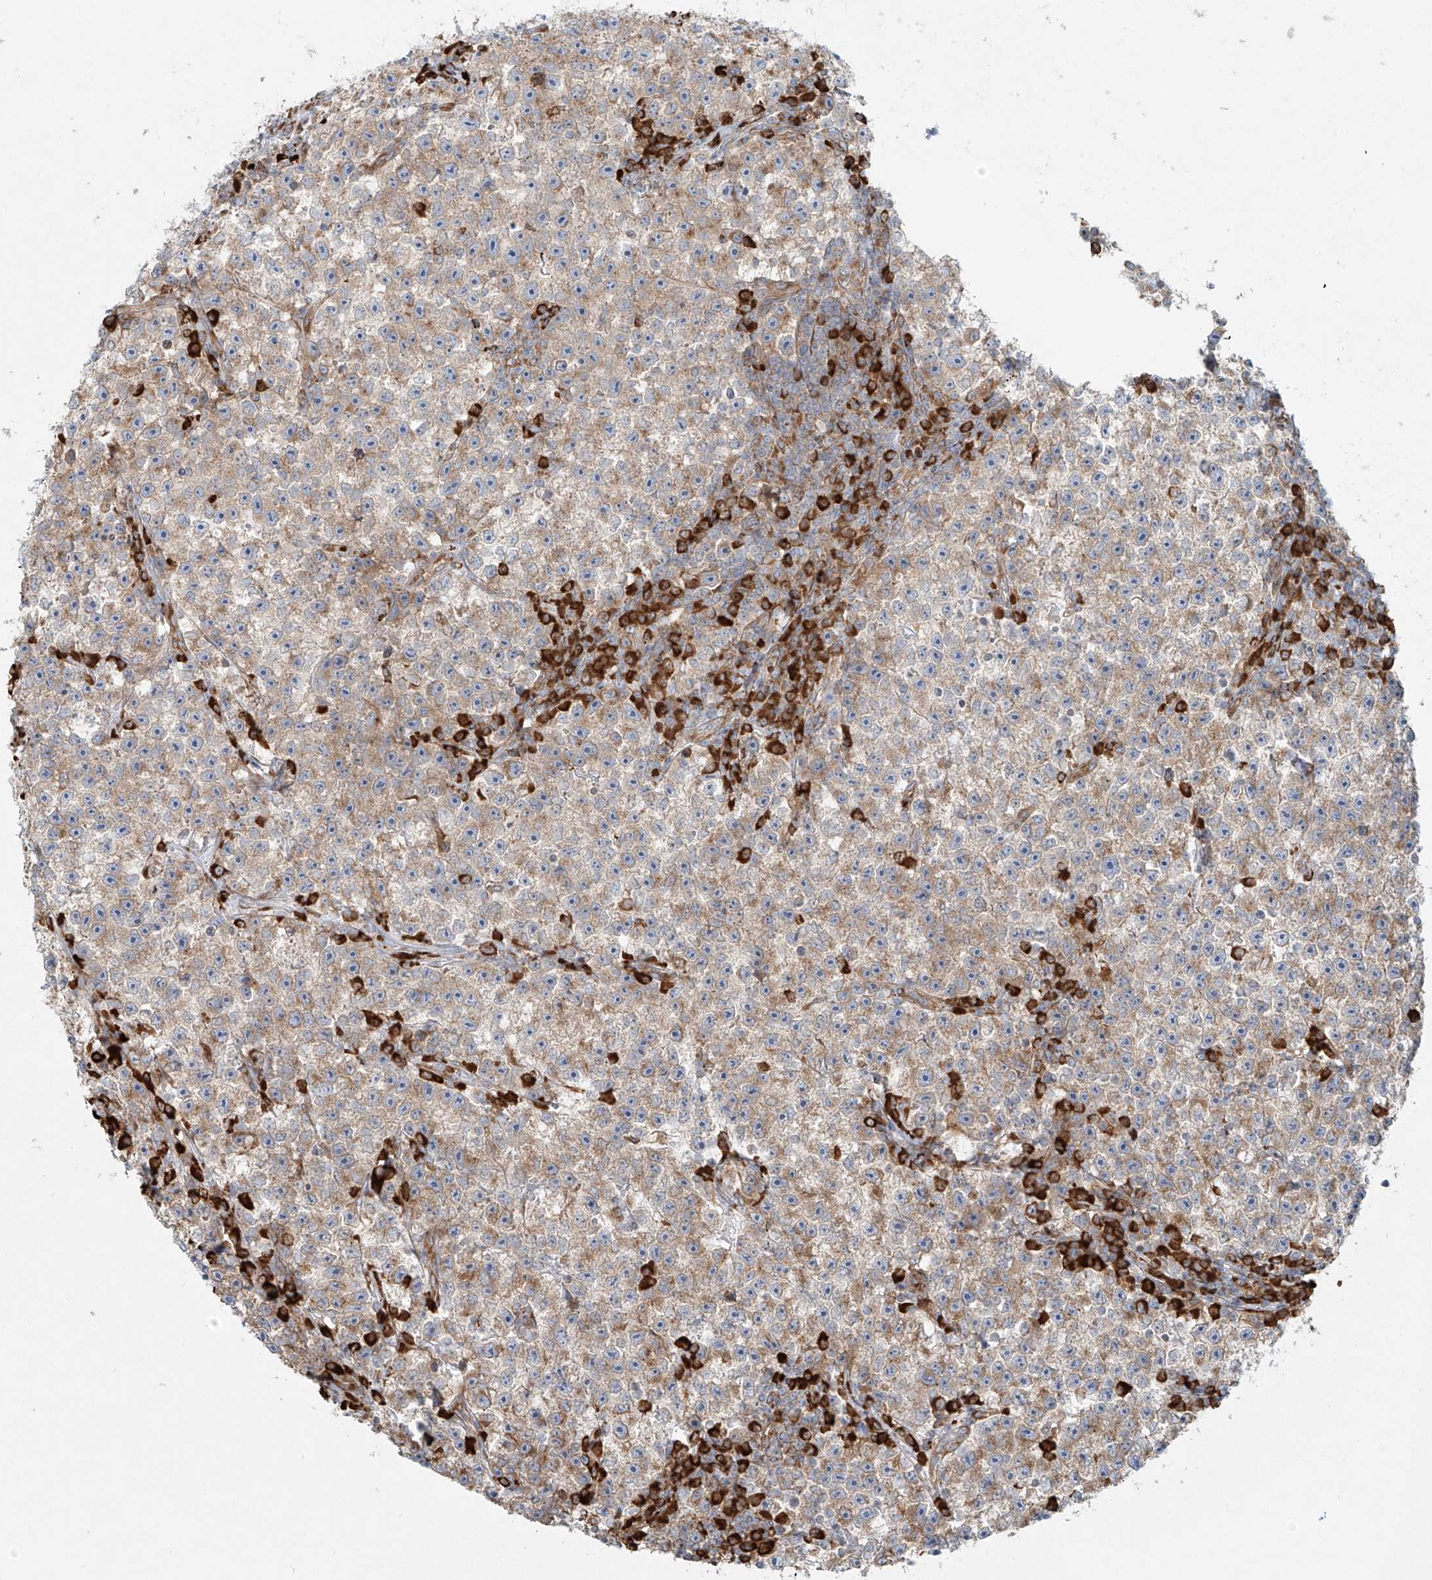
{"staining": {"intensity": "weak", "quantity": ">75%", "location": "cytoplasmic/membranous"}, "tissue": "testis cancer", "cell_type": "Tumor cells", "image_type": "cancer", "snomed": [{"axis": "morphology", "description": "Seminoma, NOS"}, {"axis": "topography", "description": "Testis"}], "caption": "This micrograph displays IHC staining of human testis cancer, with low weak cytoplasmic/membranous expression in about >75% of tumor cells.", "gene": "EIPR1", "patient": {"sex": "male", "age": 22}}